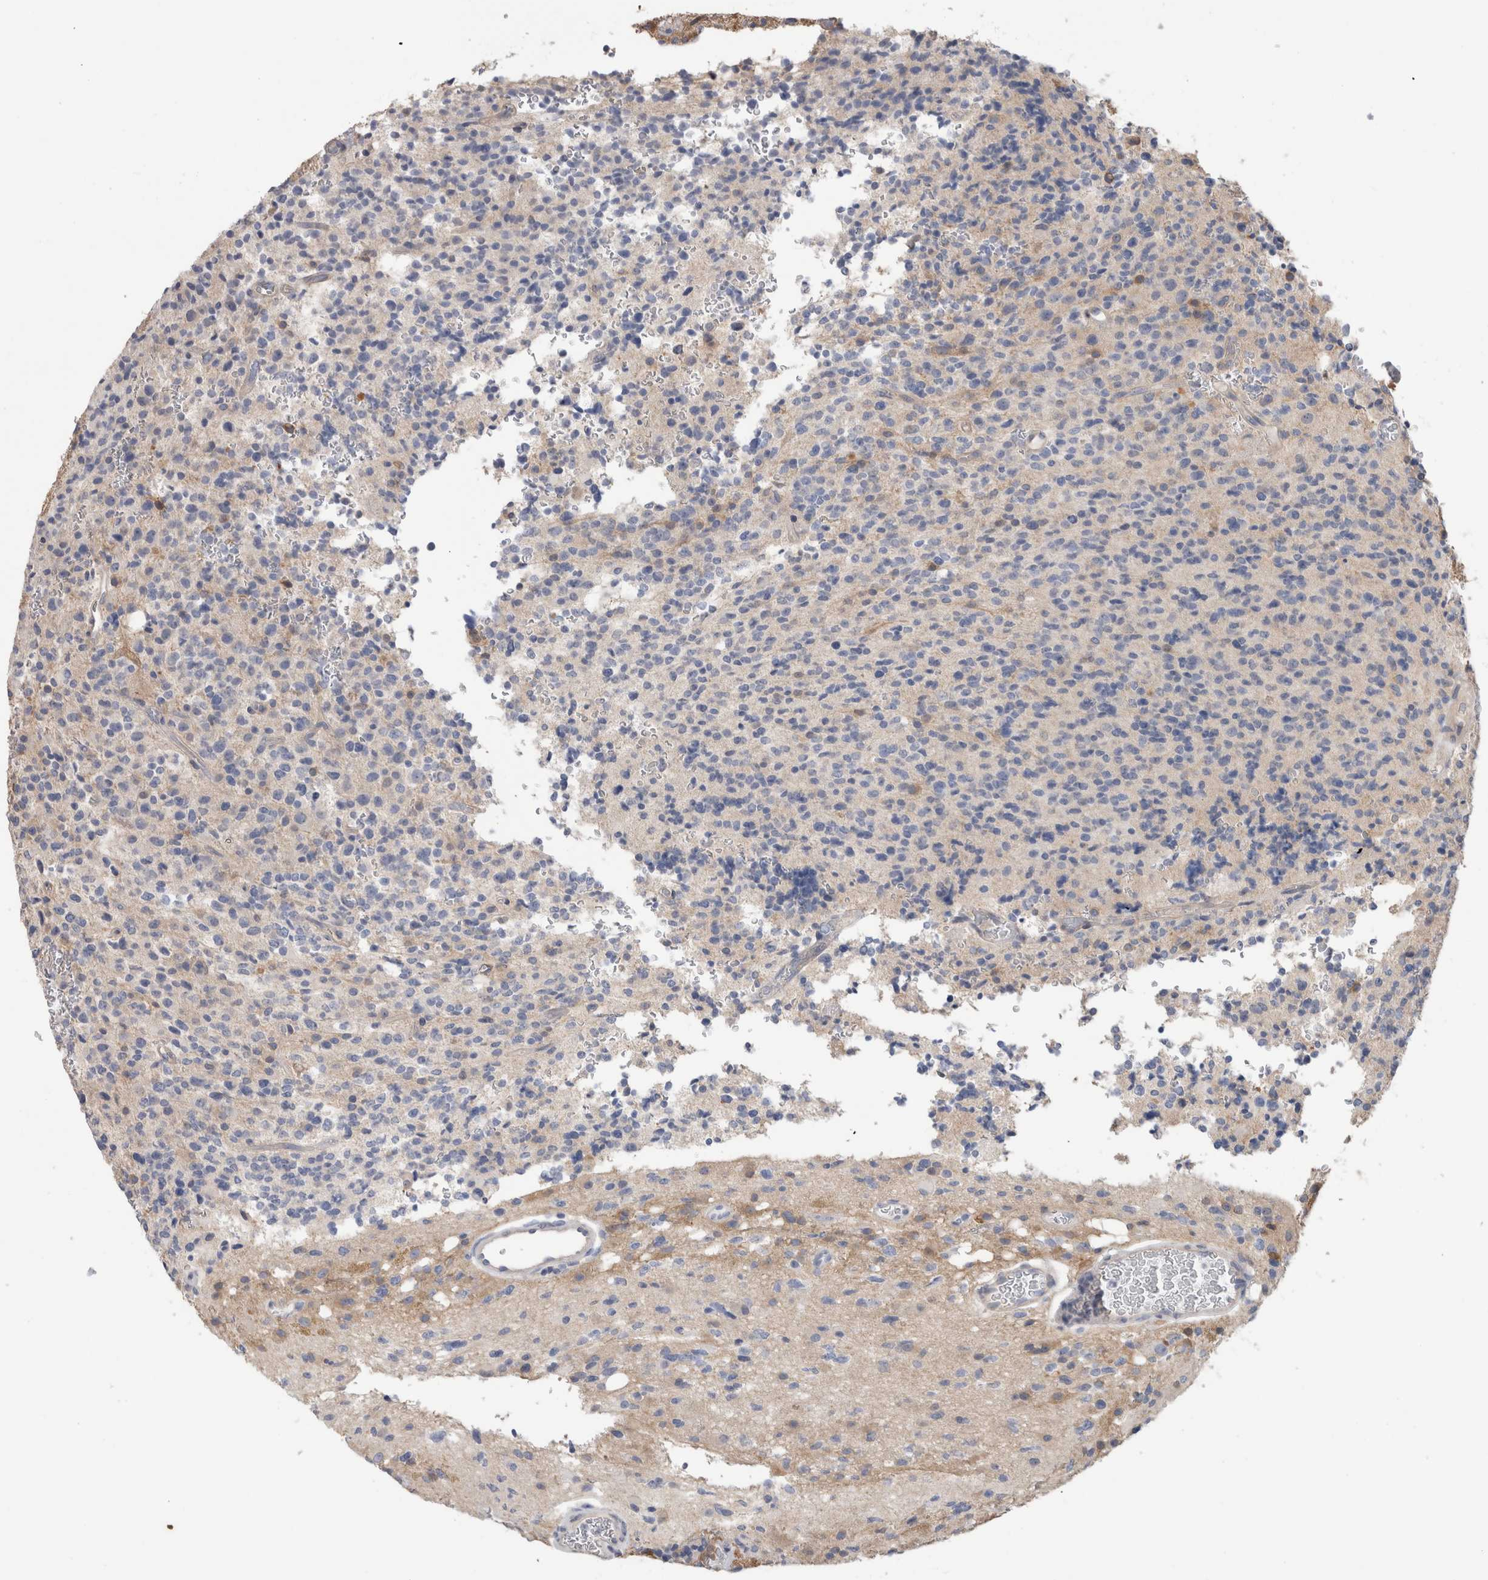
{"staining": {"intensity": "negative", "quantity": "none", "location": "none"}, "tissue": "glioma", "cell_type": "Tumor cells", "image_type": "cancer", "snomed": [{"axis": "morphology", "description": "Glioma, malignant, High grade"}, {"axis": "topography", "description": "Brain"}], "caption": "The histopathology image shows no significant expression in tumor cells of malignant high-grade glioma. Brightfield microscopy of immunohistochemistry (IHC) stained with DAB (brown) and hematoxylin (blue), captured at high magnification.", "gene": "SCRN1", "patient": {"sex": "male", "age": 34}}